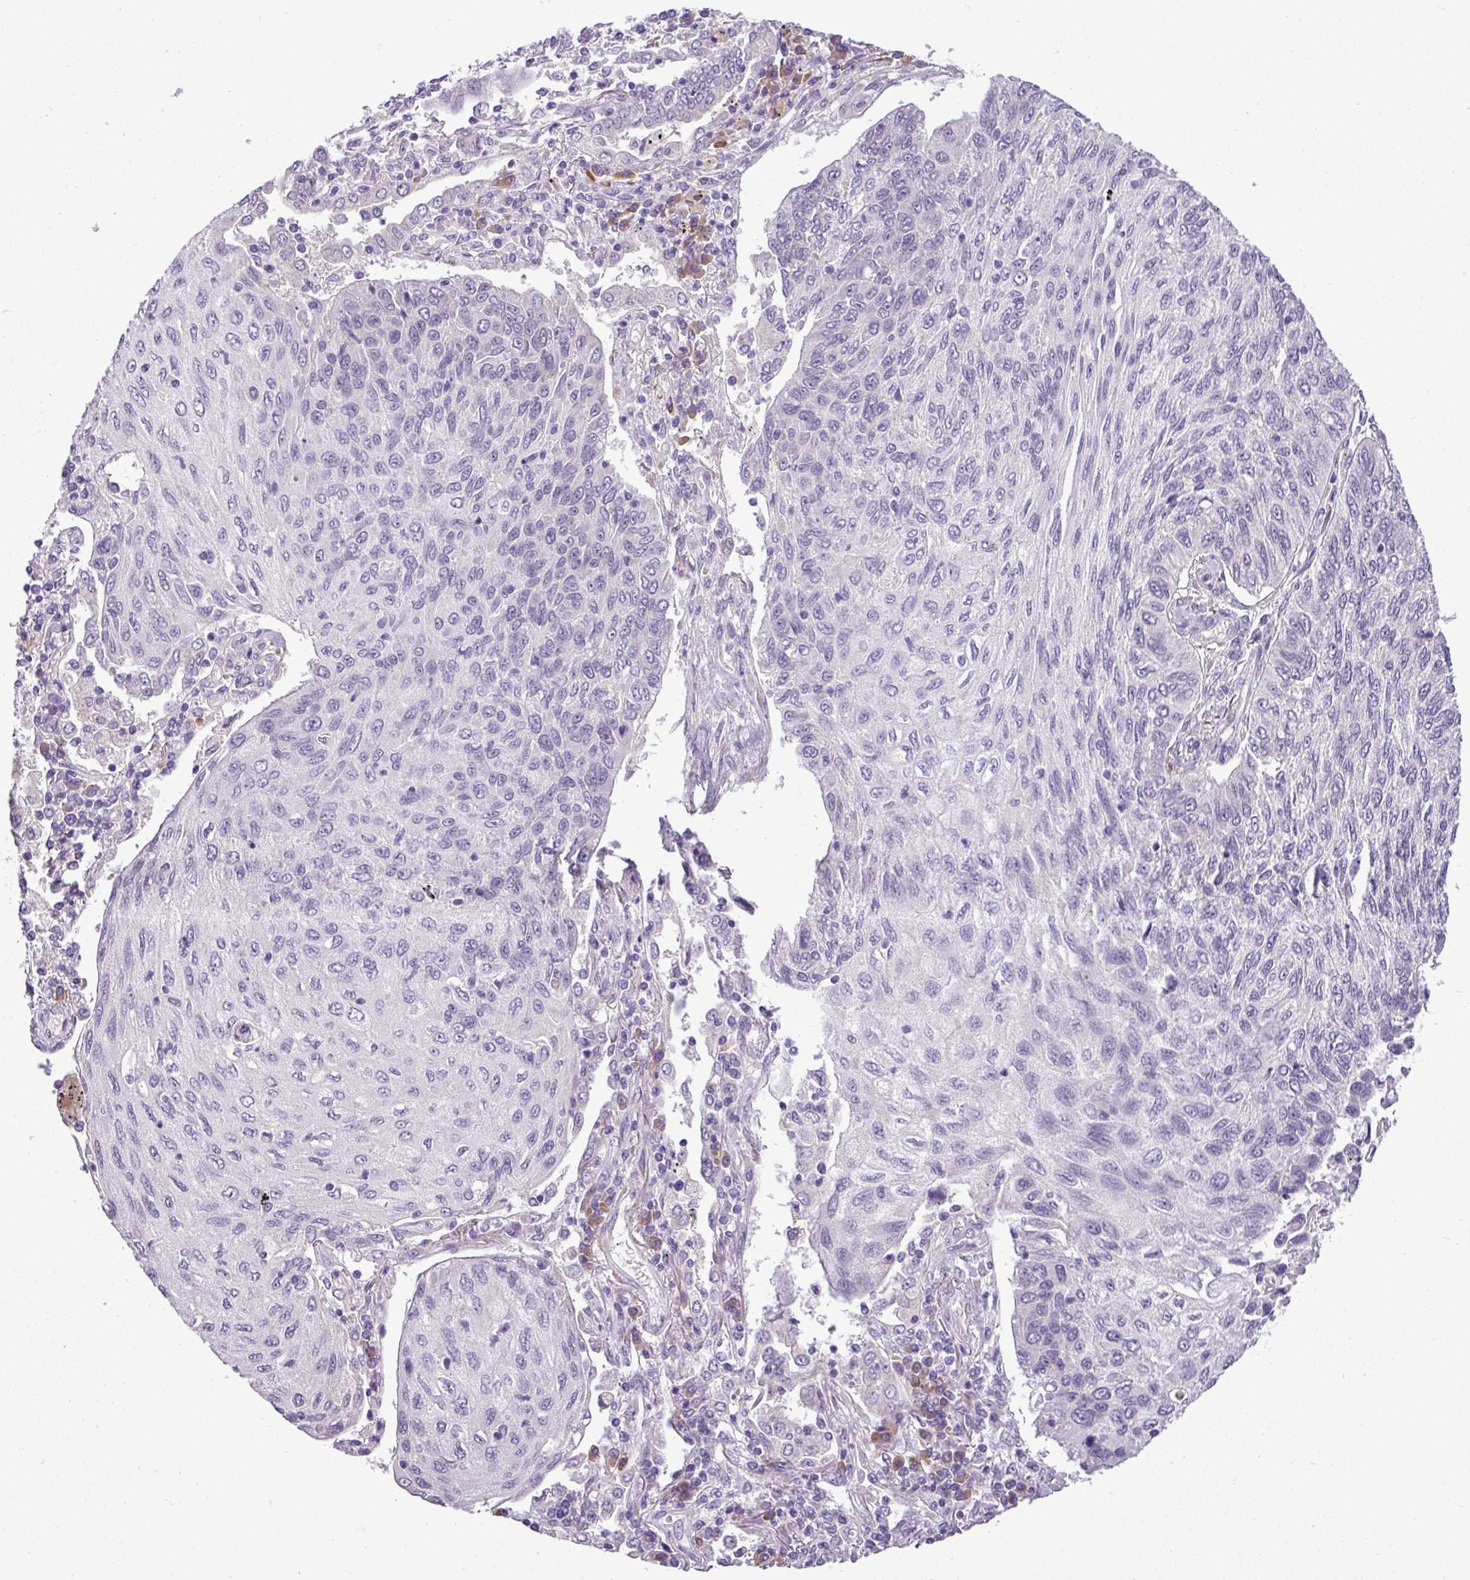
{"staining": {"intensity": "negative", "quantity": "none", "location": "none"}, "tissue": "lung cancer", "cell_type": "Tumor cells", "image_type": "cancer", "snomed": [{"axis": "morphology", "description": "Squamous cell carcinoma, NOS"}, {"axis": "topography", "description": "Lung"}], "caption": "A high-resolution image shows IHC staining of lung squamous cell carcinoma, which shows no significant positivity in tumor cells.", "gene": "MOCS3", "patient": {"sex": "female", "age": 66}}